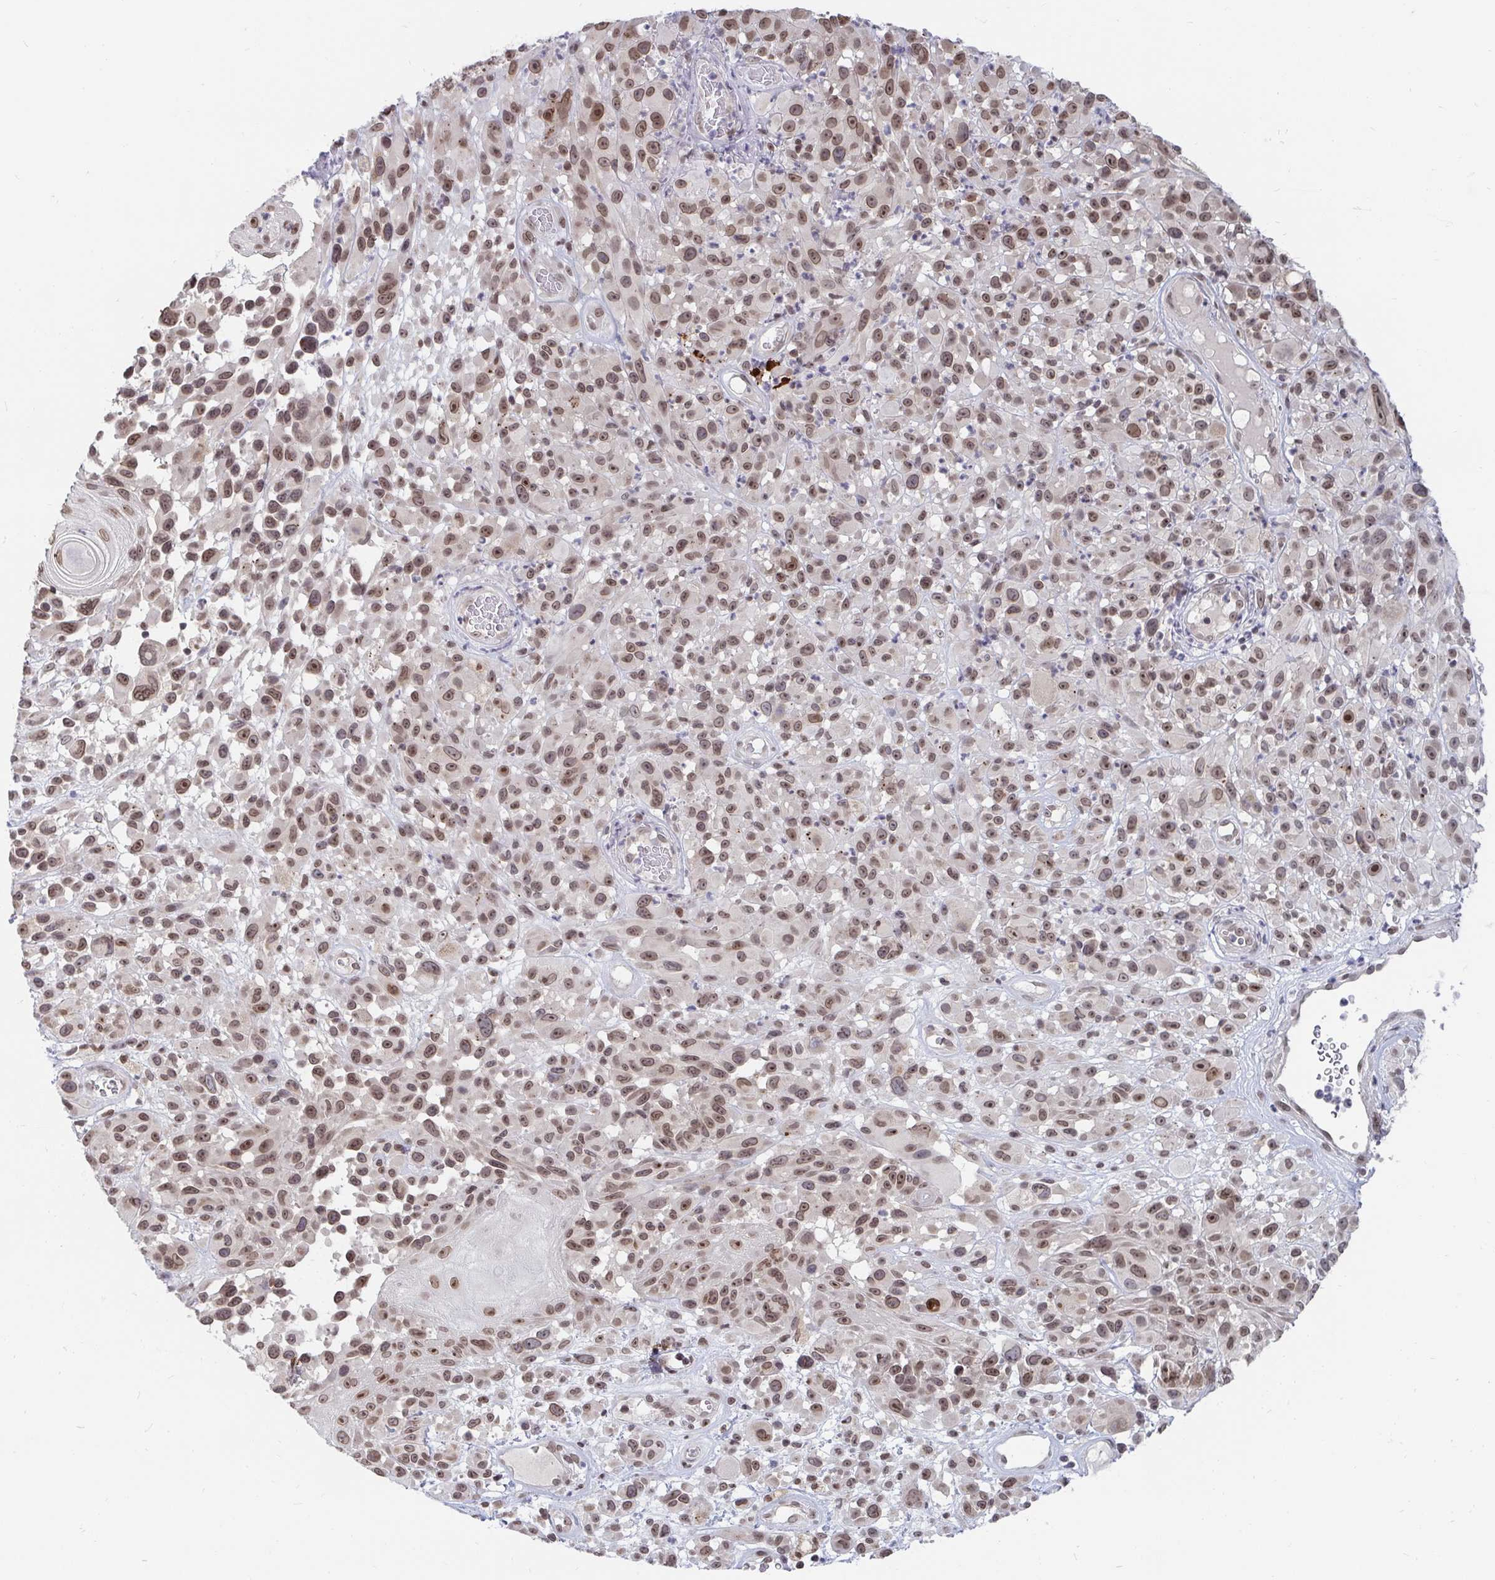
{"staining": {"intensity": "moderate", "quantity": ">75%", "location": "nuclear"}, "tissue": "melanoma", "cell_type": "Tumor cells", "image_type": "cancer", "snomed": [{"axis": "morphology", "description": "Malignant melanoma, NOS"}, {"axis": "topography", "description": "Skin"}], "caption": "The micrograph exhibits a brown stain indicating the presence of a protein in the nuclear of tumor cells in melanoma. The staining was performed using DAB (3,3'-diaminobenzidine) to visualize the protein expression in brown, while the nuclei were stained in blue with hematoxylin (Magnification: 20x).", "gene": "TRIP12", "patient": {"sex": "male", "age": 68}}